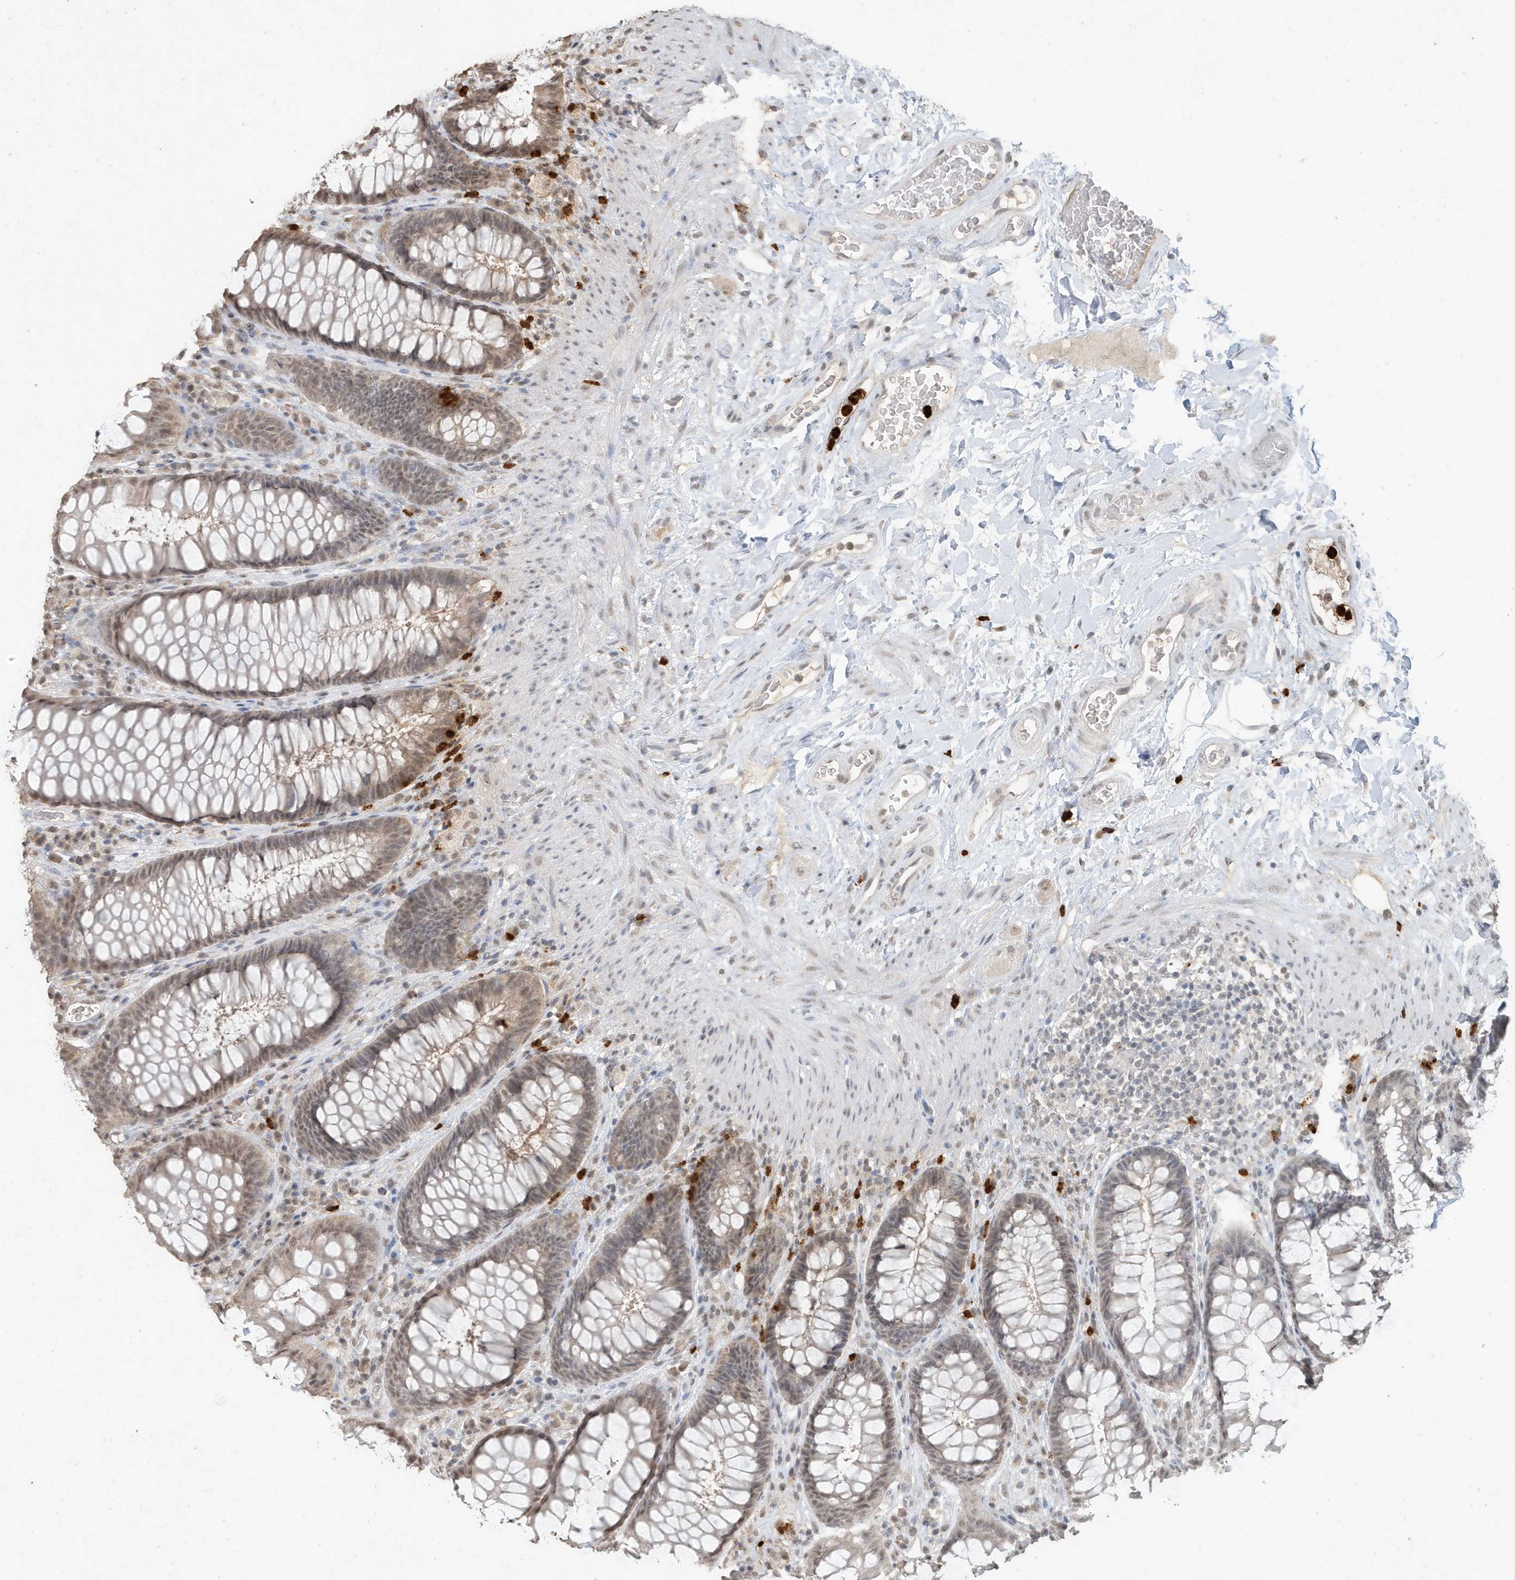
{"staining": {"intensity": "weak", "quantity": "25%-75%", "location": "cytoplasmic/membranous,nuclear"}, "tissue": "rectum", "cell_type": "Glandular cells", "image_type": "normal", "snomed": [{"axis": "morphology", "description": "Normal tissue, NOS"}, {"axis": "topography", "description": "Rectum"}], "caption": "Protein staining shows weak cytoplasmic/membranous,nuclear positivity in approximately 25%-75% of glandular cells in normal rectum. Using DAB (3,3'-diaminobenzidine) (brown) and hematoxylin (blue) stains, captured at high magnification using brightfield microscopy.", "gene": "DEFA1", "patient": {"sex": "female", "age": 46}}